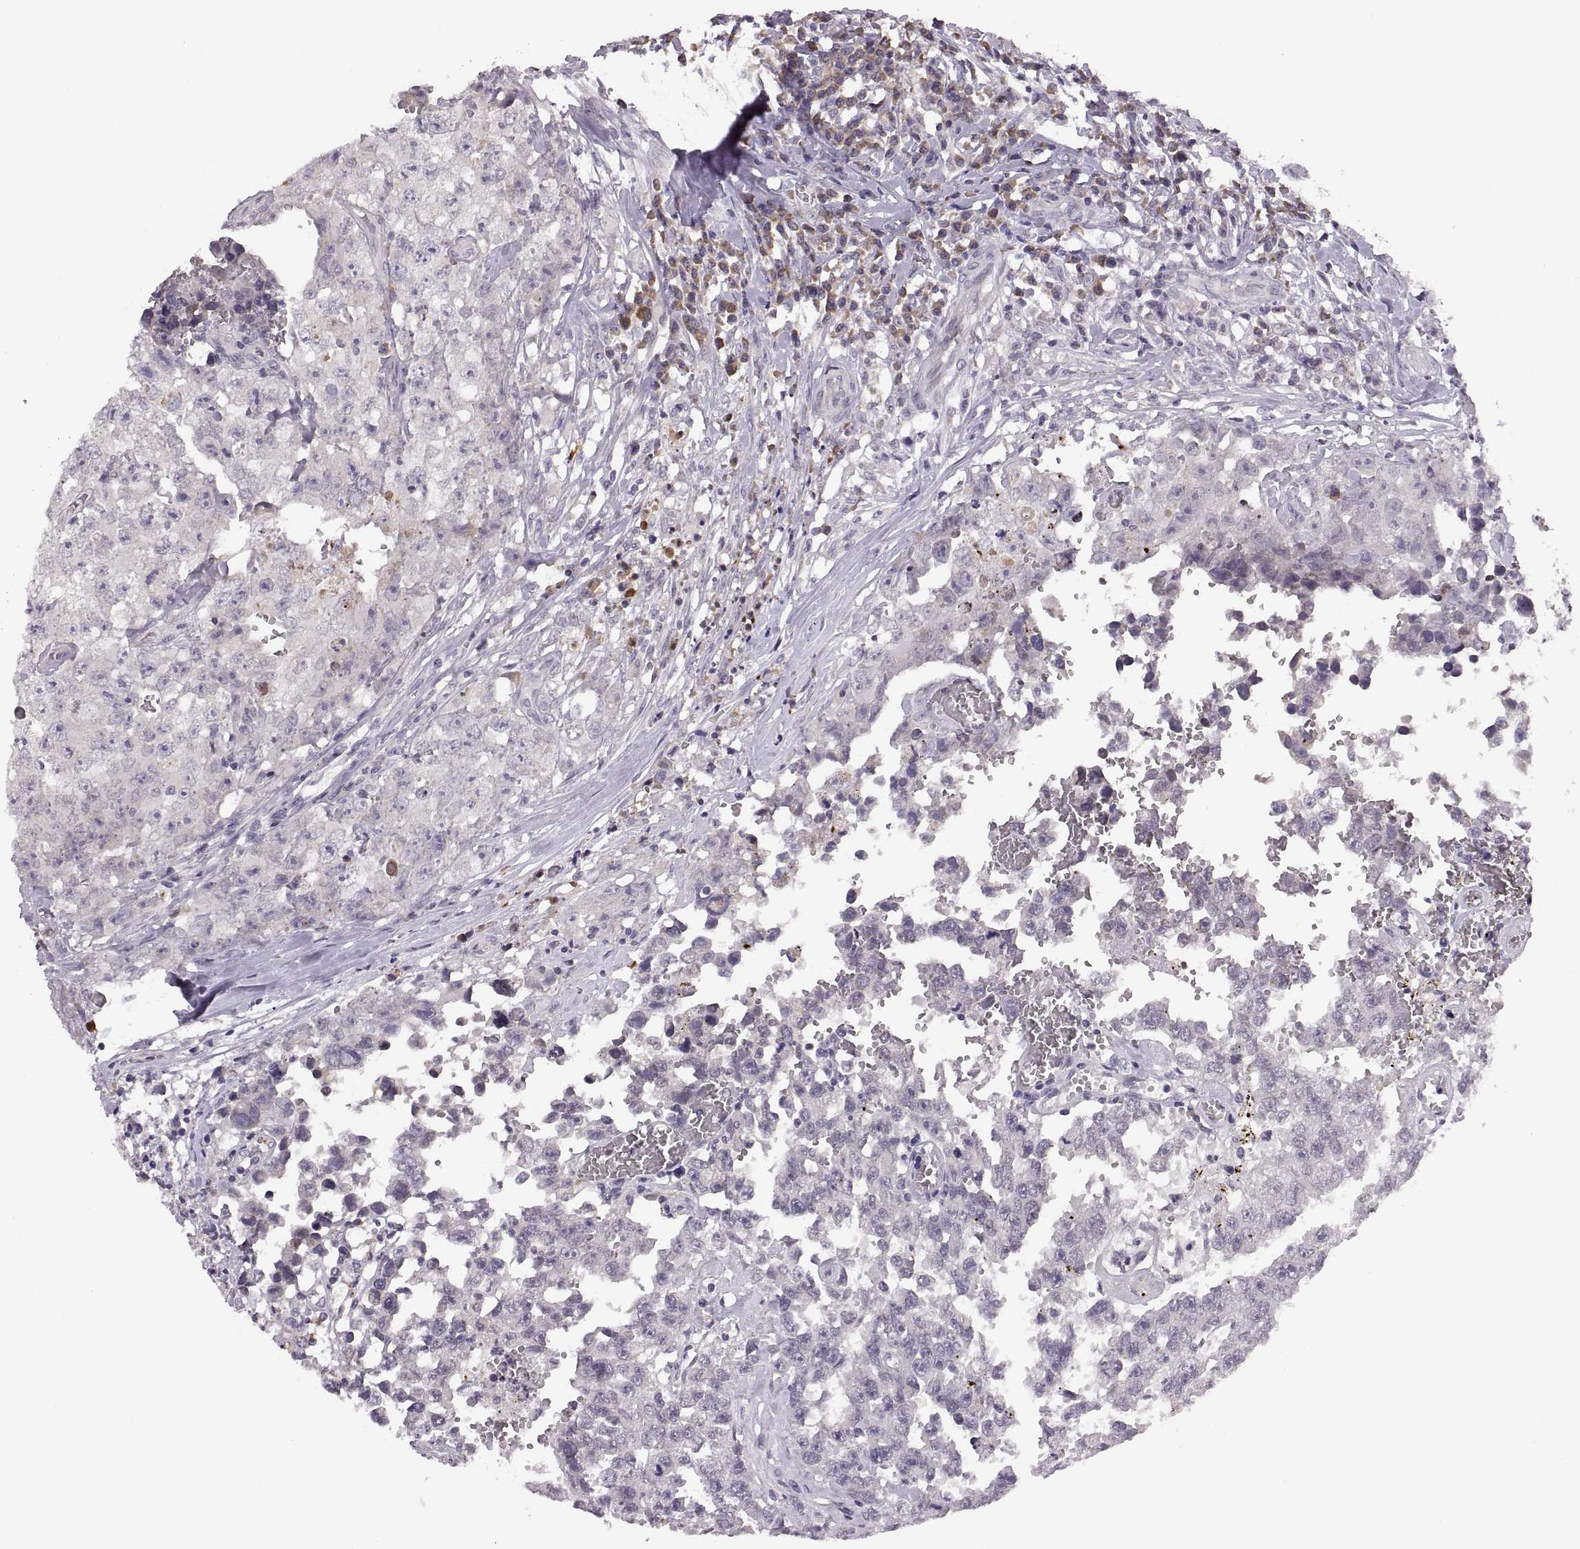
{"staining": {"intensity": "negative", "quantity": "none", "location": "none"}, "tissue": "testis cancer", "cell_type": "Tumor cells", "image_type": "cancer", "snomed": [{"axis": "morphology", "description": "Carcinoma, Embryonal, NOS"}, {"axis": "topography", "description": "Testis"}], "caption": "DAB (3,3'-diaminobenzidine) immunohistochemical staining of embryonal carcinoma (testis) reveals no significant staining in tumor cells.", "gene": "ADH6", "patient": {"sex": "male", "age": 36}}